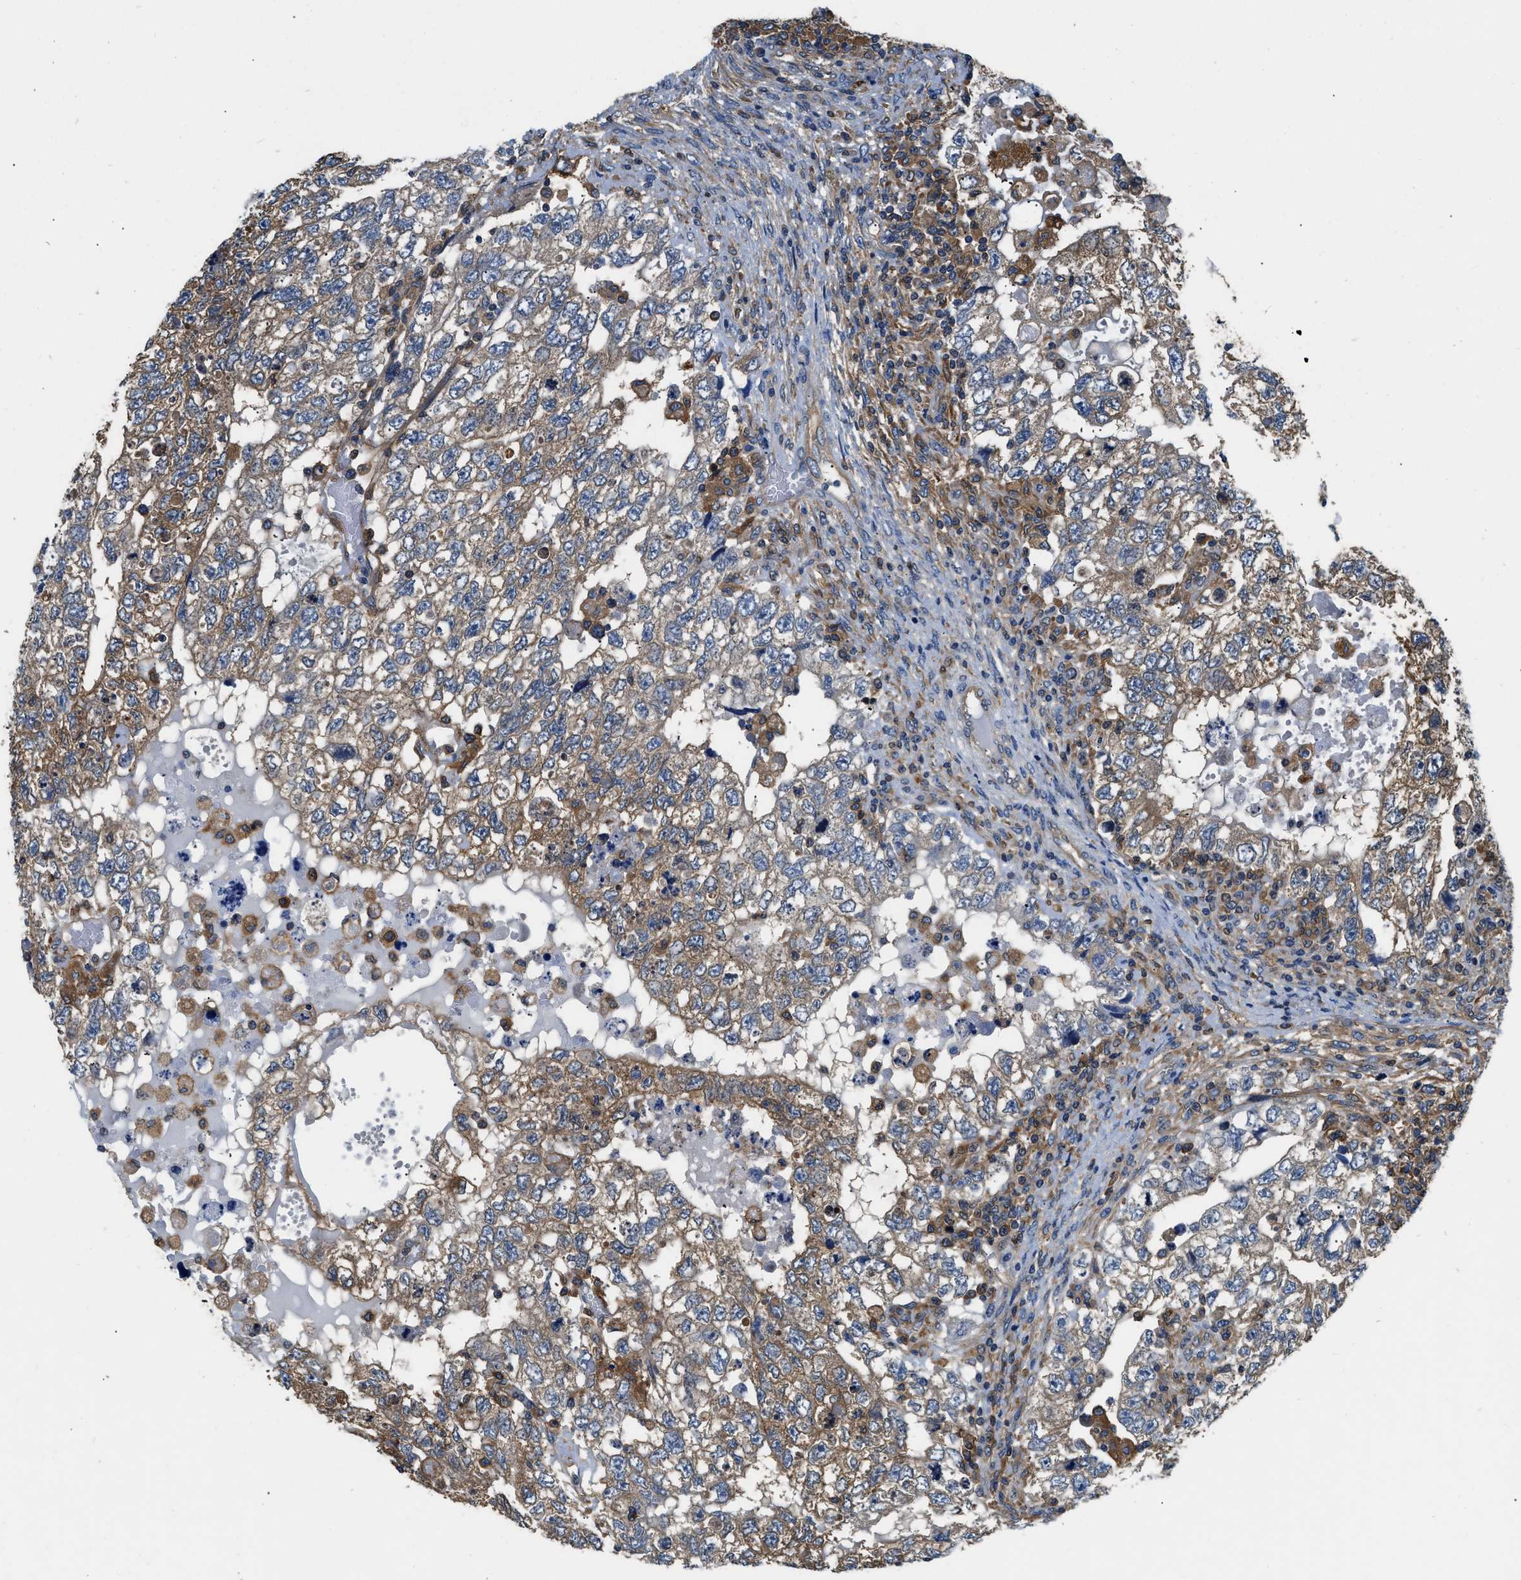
{"staining": {"intensity": "moderate", "quantity": "25%-75%", "location": "cytoplasmic/membranous"}, "tissue": "testis cancer", "cell_type": "Tumor cells", "image_type": "cancer", "snomed": [{"axis": "morphology", "description": "Carcinoma, Embryonal, NOS"}, {"axis": "topography", "description": "Testis"}], "caption": "Protein staining demonstrates moderate cytoplasmic/membranous expression in approximately 25%-75% of tumor cells in testis cancer. (DAB IHC with brightfield microscopy, high magnification).", "gene": "PKM", "patient": {"sex": "male", "age": 36}}